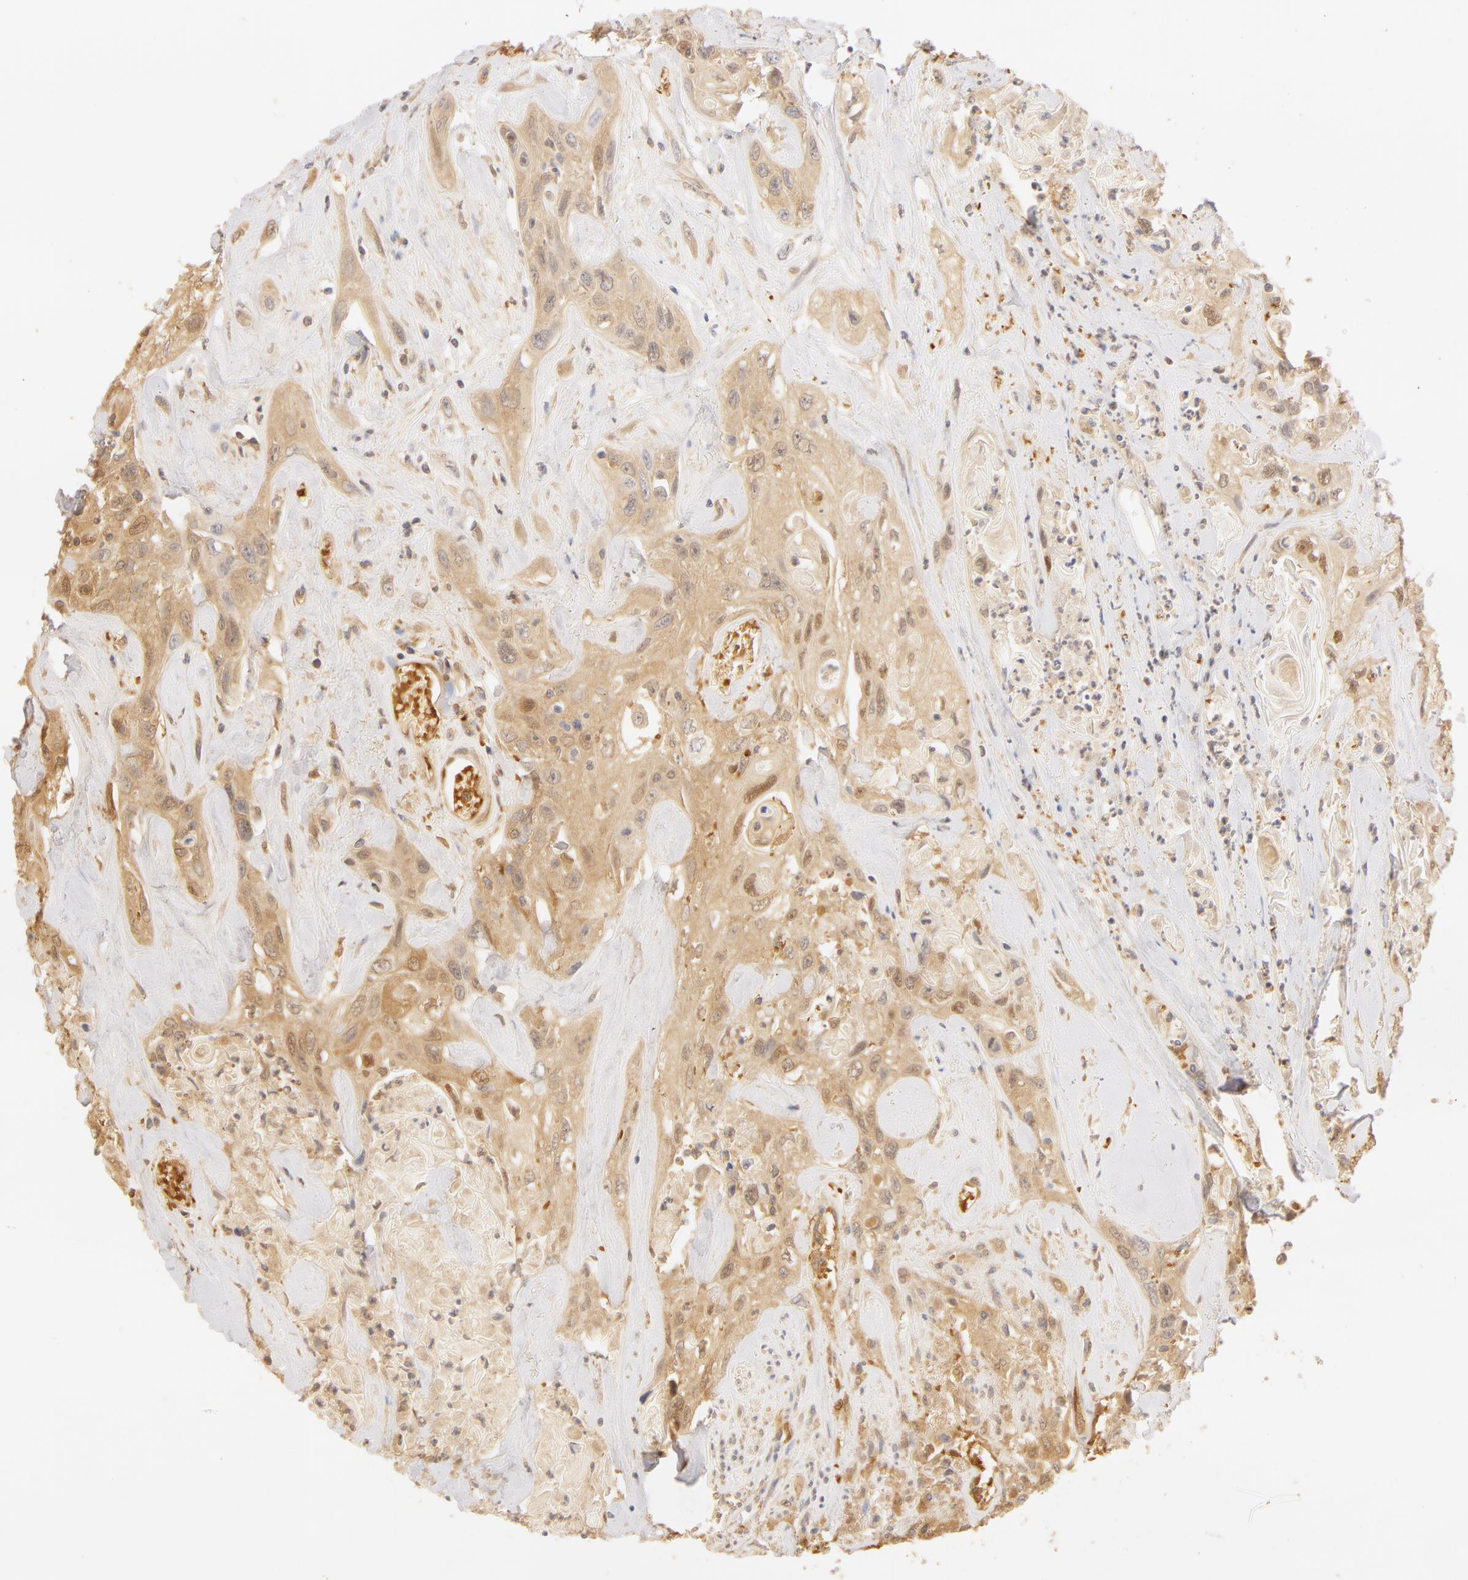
{"staining": {"intensity": "negative", "quantity": "none", "location": "none"}, "tissue": "urothelial cancer", "cell_type": "Tumor cells", "image_type": "cancer", "snomed": [{"axis": "morphology", "description": "Urothelial carcinoma, High grade"}, {"axis": "topography", "description": "Urinary bladder"}], "caption": "Protein analysis of urothelial cancer reveals no significant staining in tumor cells.", "gene": "CA2", "patient": {"sex": "female", "age": 84}}